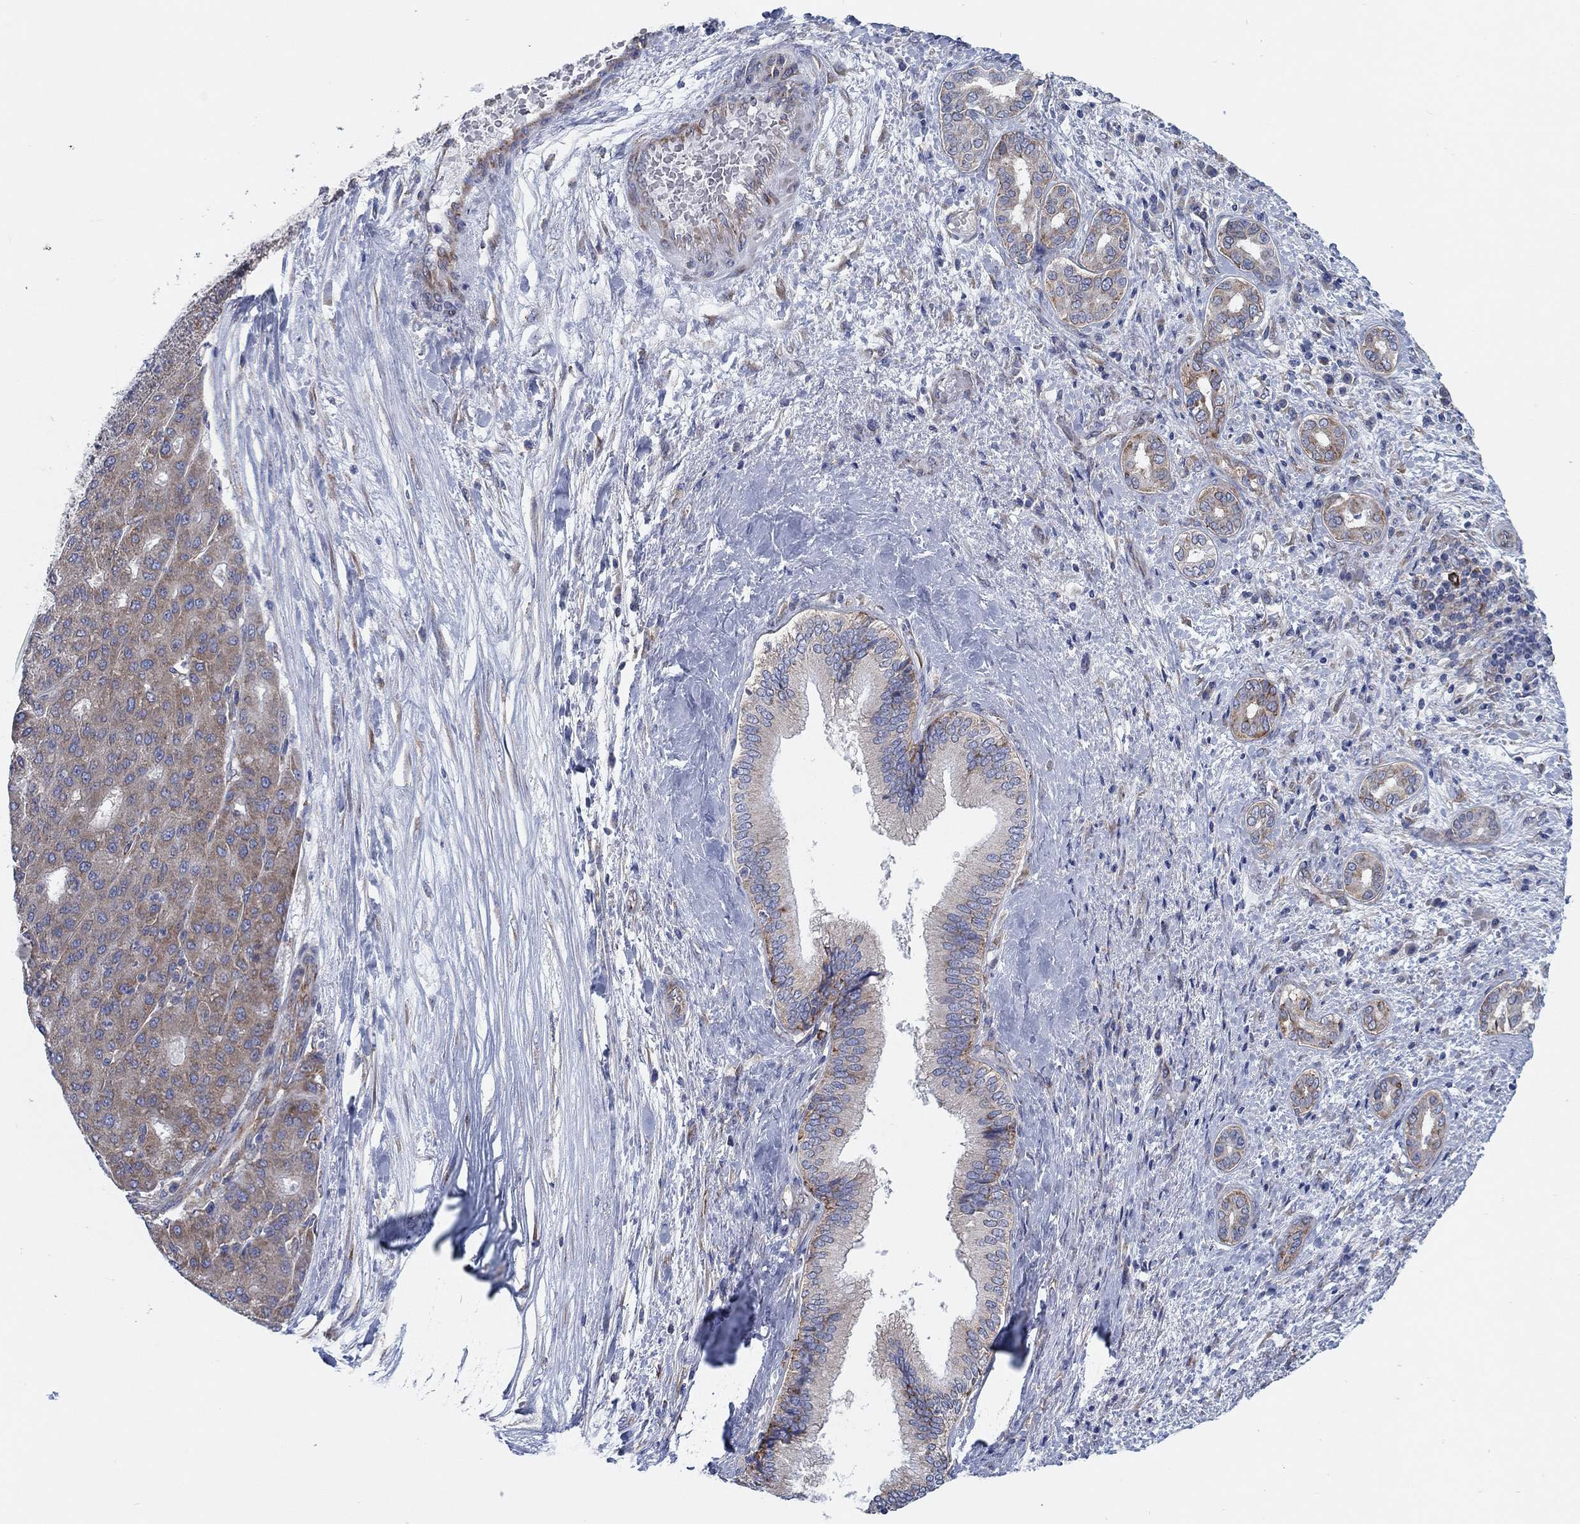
{"staining": {"intensity": "strong", "quantity": "<25%", "location": "cytoplasmic/membranous"}, "tissue": "liver cancer", "cell_type": "Tumor cells", "image_type": "cancer", "snomed": [{"axis": "morphology", "description": "Carcinoma, Hepatocellular, NOS"}, {"axis": "topography", "description": "Liver"}], "caption": "Tumor cells exhibit medium levels of strong cytoplasmic/membranous expression in about <25% of cells in human liver cancer (hepatocellular carcinoma). The staining was performed using DAB (3,3'-diaminobenzidine) to visualize the protein expression in brown, while the nuclei were stained in blue with hematoxylin (Magnification: 20x).", "gene": "TMEM59", "patient": {"sex": "male", "age": 65}}